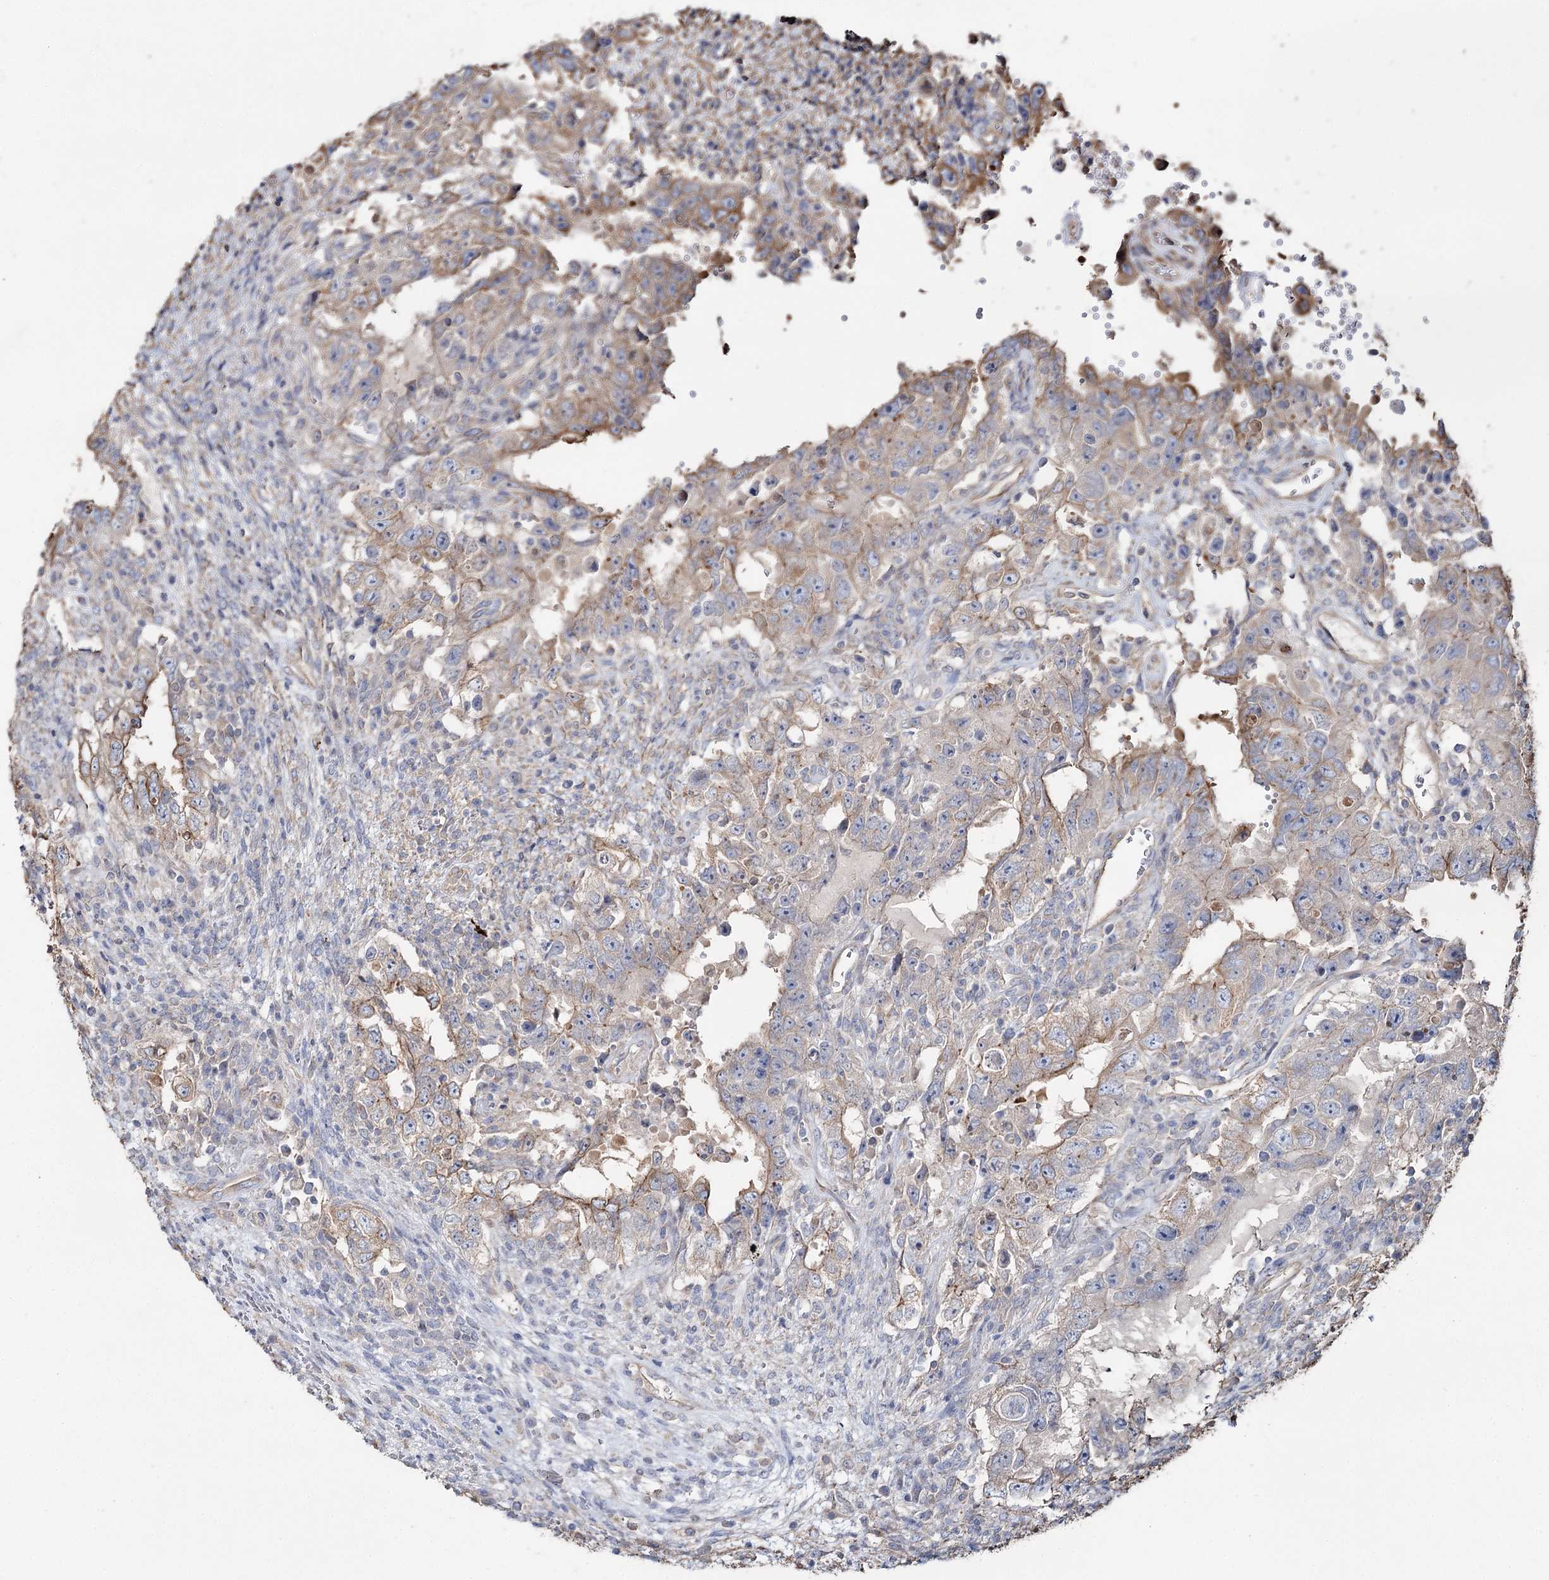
{"staining": {"intensity": "weak", "quantity": "25%-75%", "location": "cytoplasmic/membranous"}, "tissue": "testis cancer", "cell_type": "Tumor cells", "image_type": "cancer", "snomed": [{"axis": "morphology", "description": "Carcinoma, Embryonal, NOS"}, {"axis": "topography", "description": "Testis"}], "caption": "Tumor cells display low levels of weak cytoplasmic/membranous positivity in about 25%-75% of cells in testis embryonal carcinoma. The staining was performed using DAB (3,3'-diaminobenzidine) to visualize the protein expression in brown, while the nuclei were stained in blue with hematoxylin (Magnification: 20x).", "gene": "SUMF1", "patient": {"sex": "male", "age": 26}}